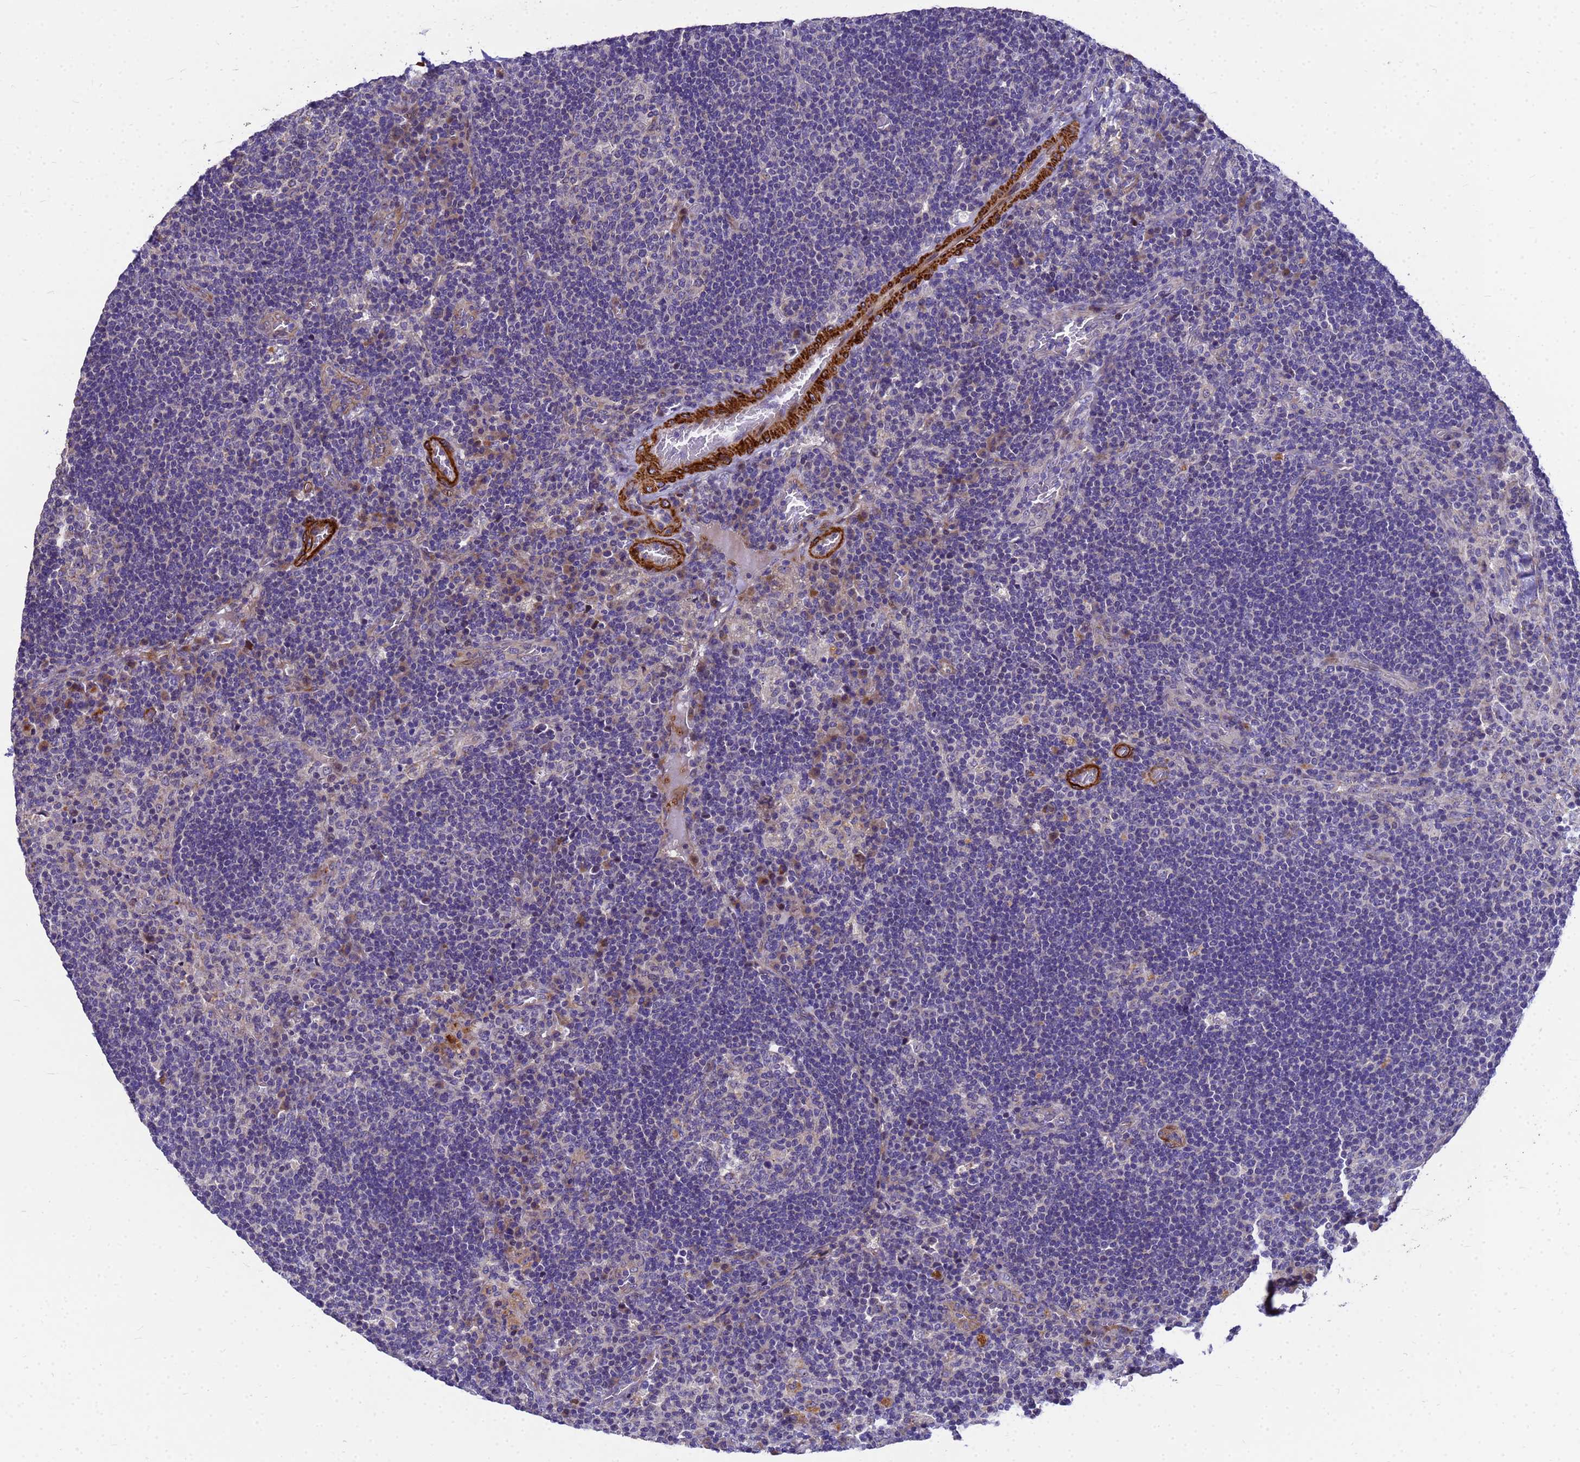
{"staining": {"intensity": "negative", "quantity": "none", "location": "none"}, "tissue": "lymph node", "cell_type": "Germinal center cells", "image_type": "normal", "snomed": [{"axis": "morphology", "description": "Normal tissue, NOS"}, {"axis": "topography", "description": "Lymph node"}], "caption": "IHC image of normal lymph node: human lymph node stained with DAB exhibits no significant protein positivity in germinal center cells. The staining is performed using DAB brown chromogen with nuclei counter-stained in using hematoxylin.", "gene": "POP7", "patient": {"sex": "male", "age": 58}}